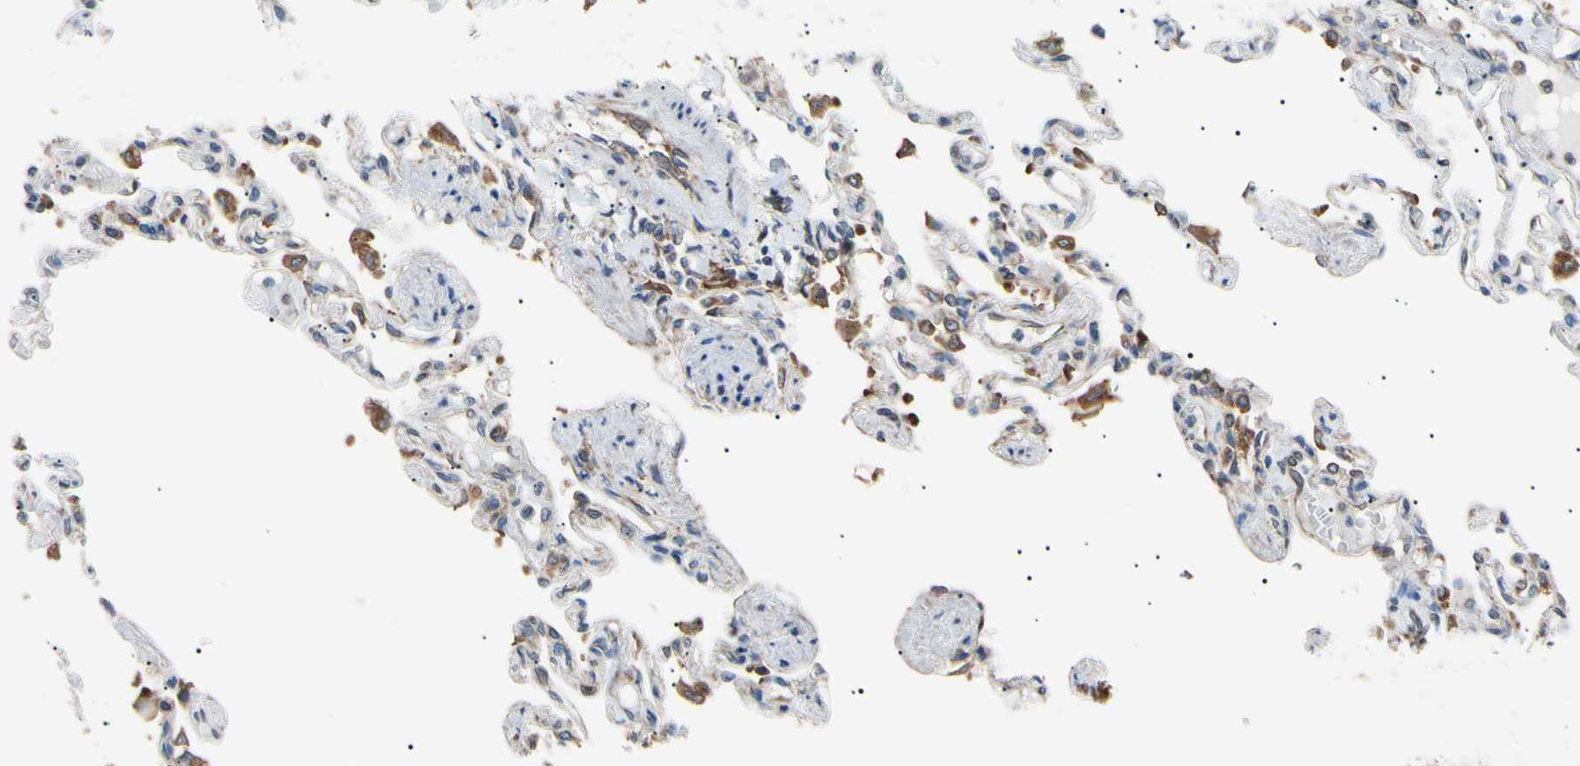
{"staining": {"intensity": "weak", "quantity": "25%-75%", "location": "cytoplasmic/membranous"}, "tissue": "lung", "cell_type": "Alveolar cells", "image_type": "normal", "snomed": [{"axis": "morphology", "description": "Normal tissue, NOS"}, {"axis": "topography", "description": "Lung"}], "caption": "A brown stain labels weak cytoplasmic/membranous staining of a protein in alveolar cells of unremarkable human lung.", "gene": "VAPA", "patient": {"sex": "male", "age": 21}}